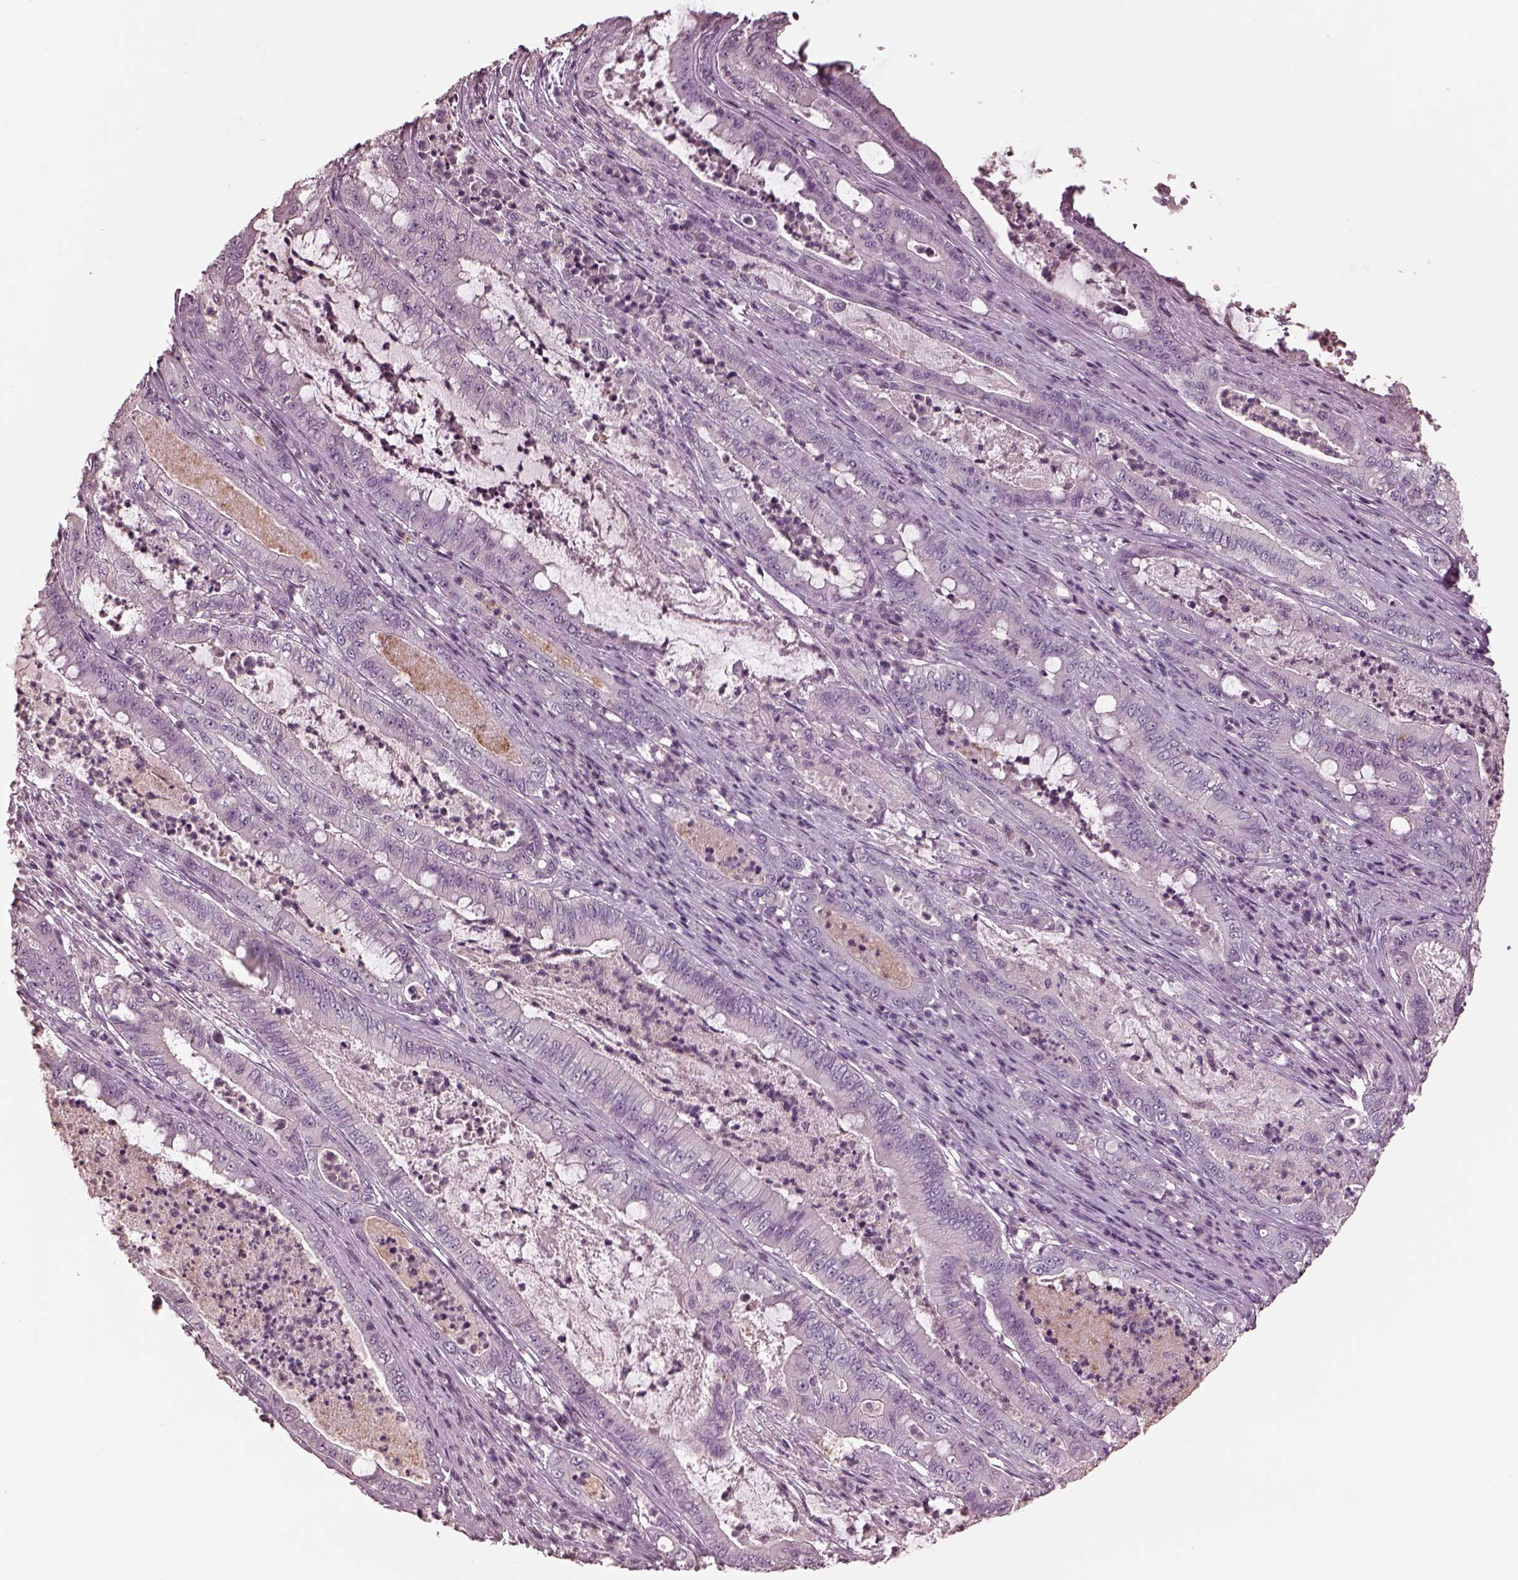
{"staining": {"intensity": "negative", "quantity": "none", "location": "none"}, "tissue": "pancreatic cancer", "cell_type": "Tumor cells", "image_type": "cancer", "snomed": [{"axis": "morphology", "description": "Adenocarcinoma, NOS"}, {"axis": "topography", "description": "Pancreas"}], "caption": "Pancreatic adenocarcinoma was stained to show a protein in brown. There is no significant staining in tumor cells.", "gene": "TSKS", "patient": {"sex": "male", "age": 71}}